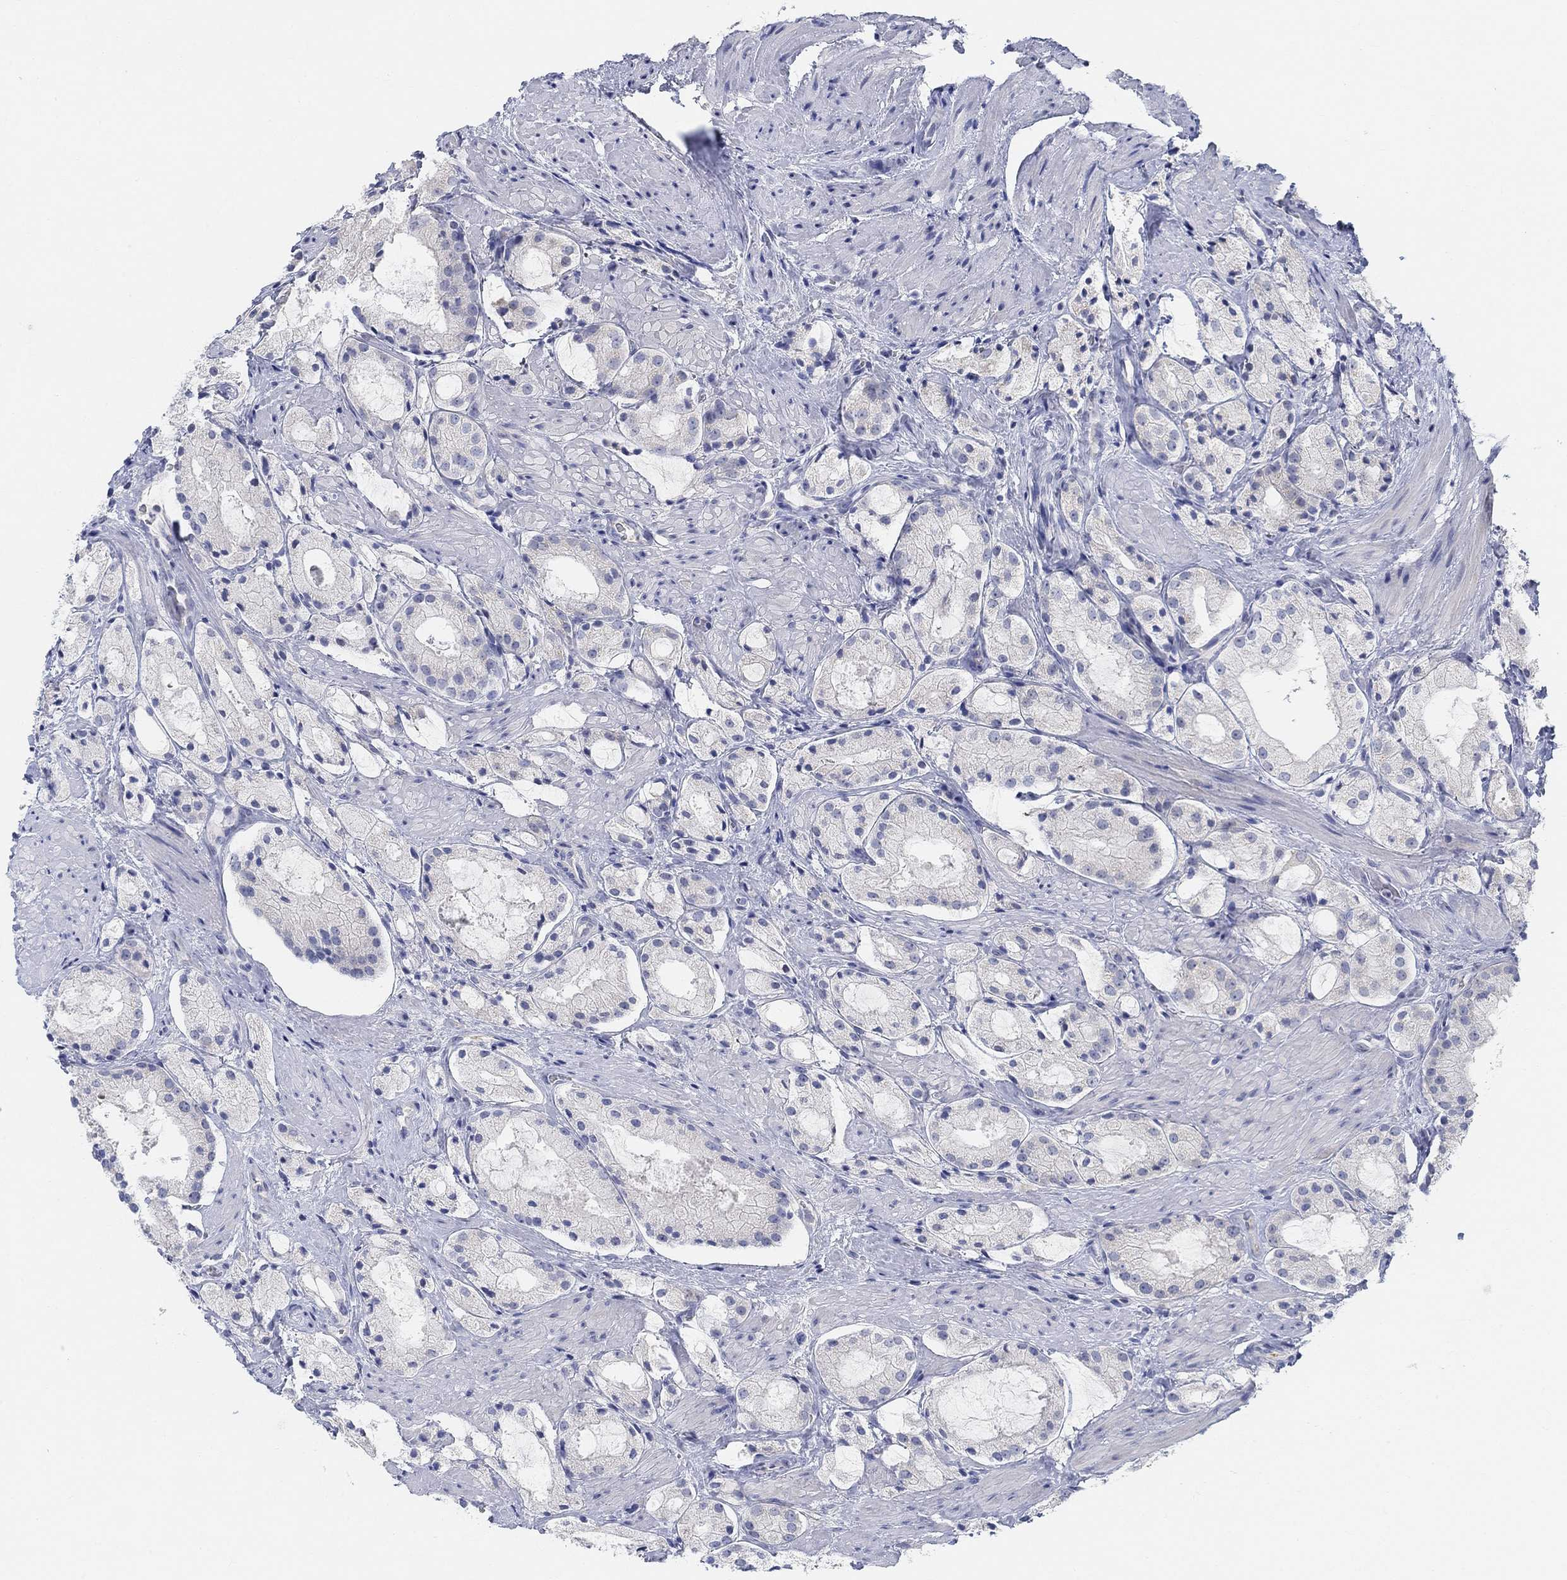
{"staining": {"intensity": "negative", "quantity": "none", "location": "none"}, "tissue": "prostate cancer", "cell_type": "Tumor cells", "image_type": "cancer", "snomed": [{"axis": "morphology", "description": "Adenocarcinoma, NOS"}, {"axis": "morphology", "description": "Adenocarcinoma, High grade"}, {"axis": "topography", "description": "Prostate"}], "caption": "A high-resolution micrograph shows immunohistochemistry staining of prostate high-grade adenocarcinoma, which demonstrates no significant positivity in tumor cells.", "gene": "SNTG2", "patient": {"sex": "male", "age": 64}}